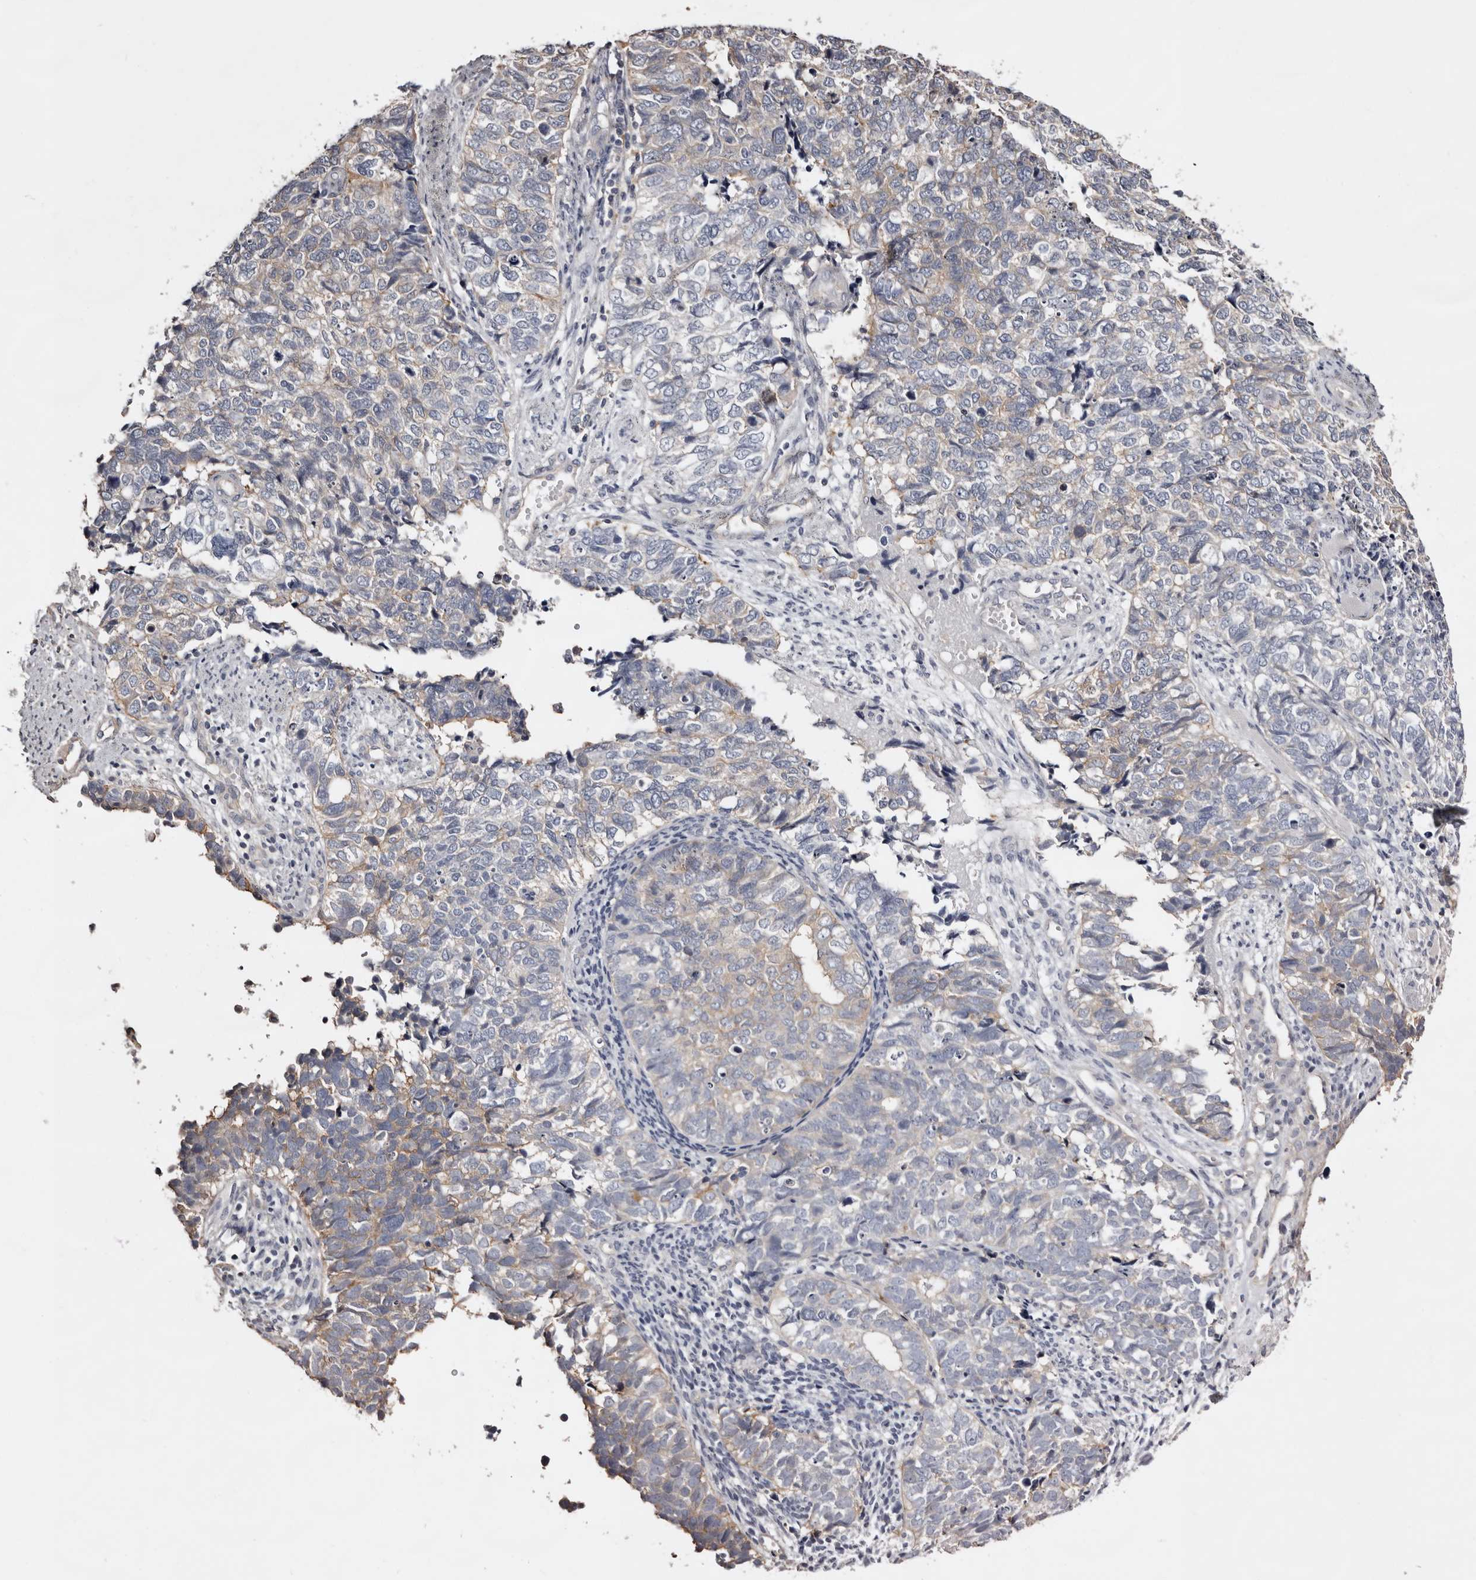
{"staining": {"intensity": "weak", "quantity": "<25%", "location": "cytoplasmic/membranous"}, "tissue": "cervical cancer", "cell_type": "Tumor cells", "image_type": "cancer", "snomed": [{"axis": "morphology", "description": "Squamous cell carcinoma, NOS"}, {"axis": "topography", "description": "Cervix"}], "caption": "Tumor cells show no significant staining in squamous cell carcinoma (cervical).", "gene": "LAD1", "patient": {"sex": "female", "age": 63}}